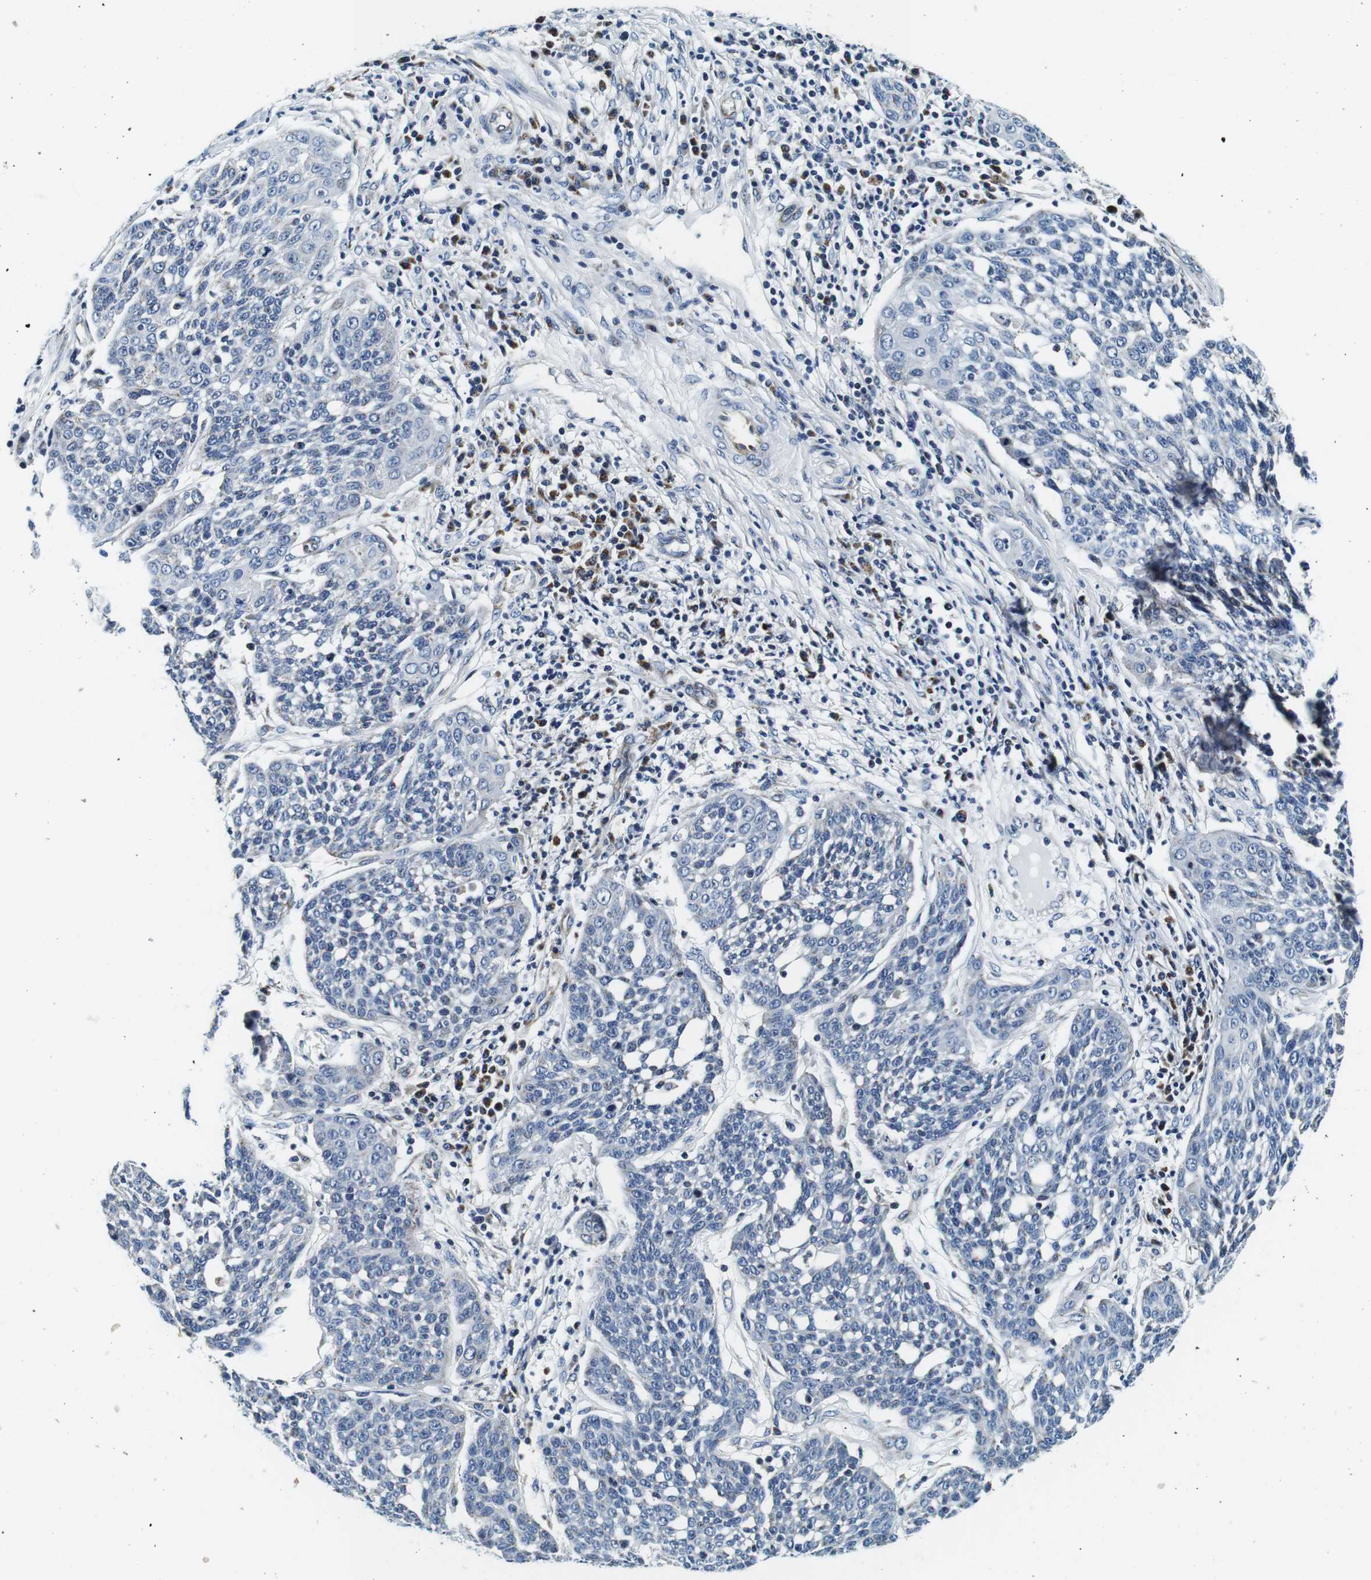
{"staining": {"intensity": "moderate", "quantity": "<25%", "location": "cytoplasmic/membranous"}, "tissue": "cervical cancer", "cell_type": "Tumor cells", "image_type": "cancer", "snomed": [{"axis": "morphology", "description": "Squamous cell carcinoma, NOS"}, {"axis": "topography", "description": "Cervix"}], "caption": "There is low levels of moderate cytoplasmic/membranous expression in tumor cells of squamous cell carcinoma (cervical), as demonstrated by immunohistochemical staining (brown color).", "gene": "FAR2", "patient": {"sex": "female", "age": 34}}